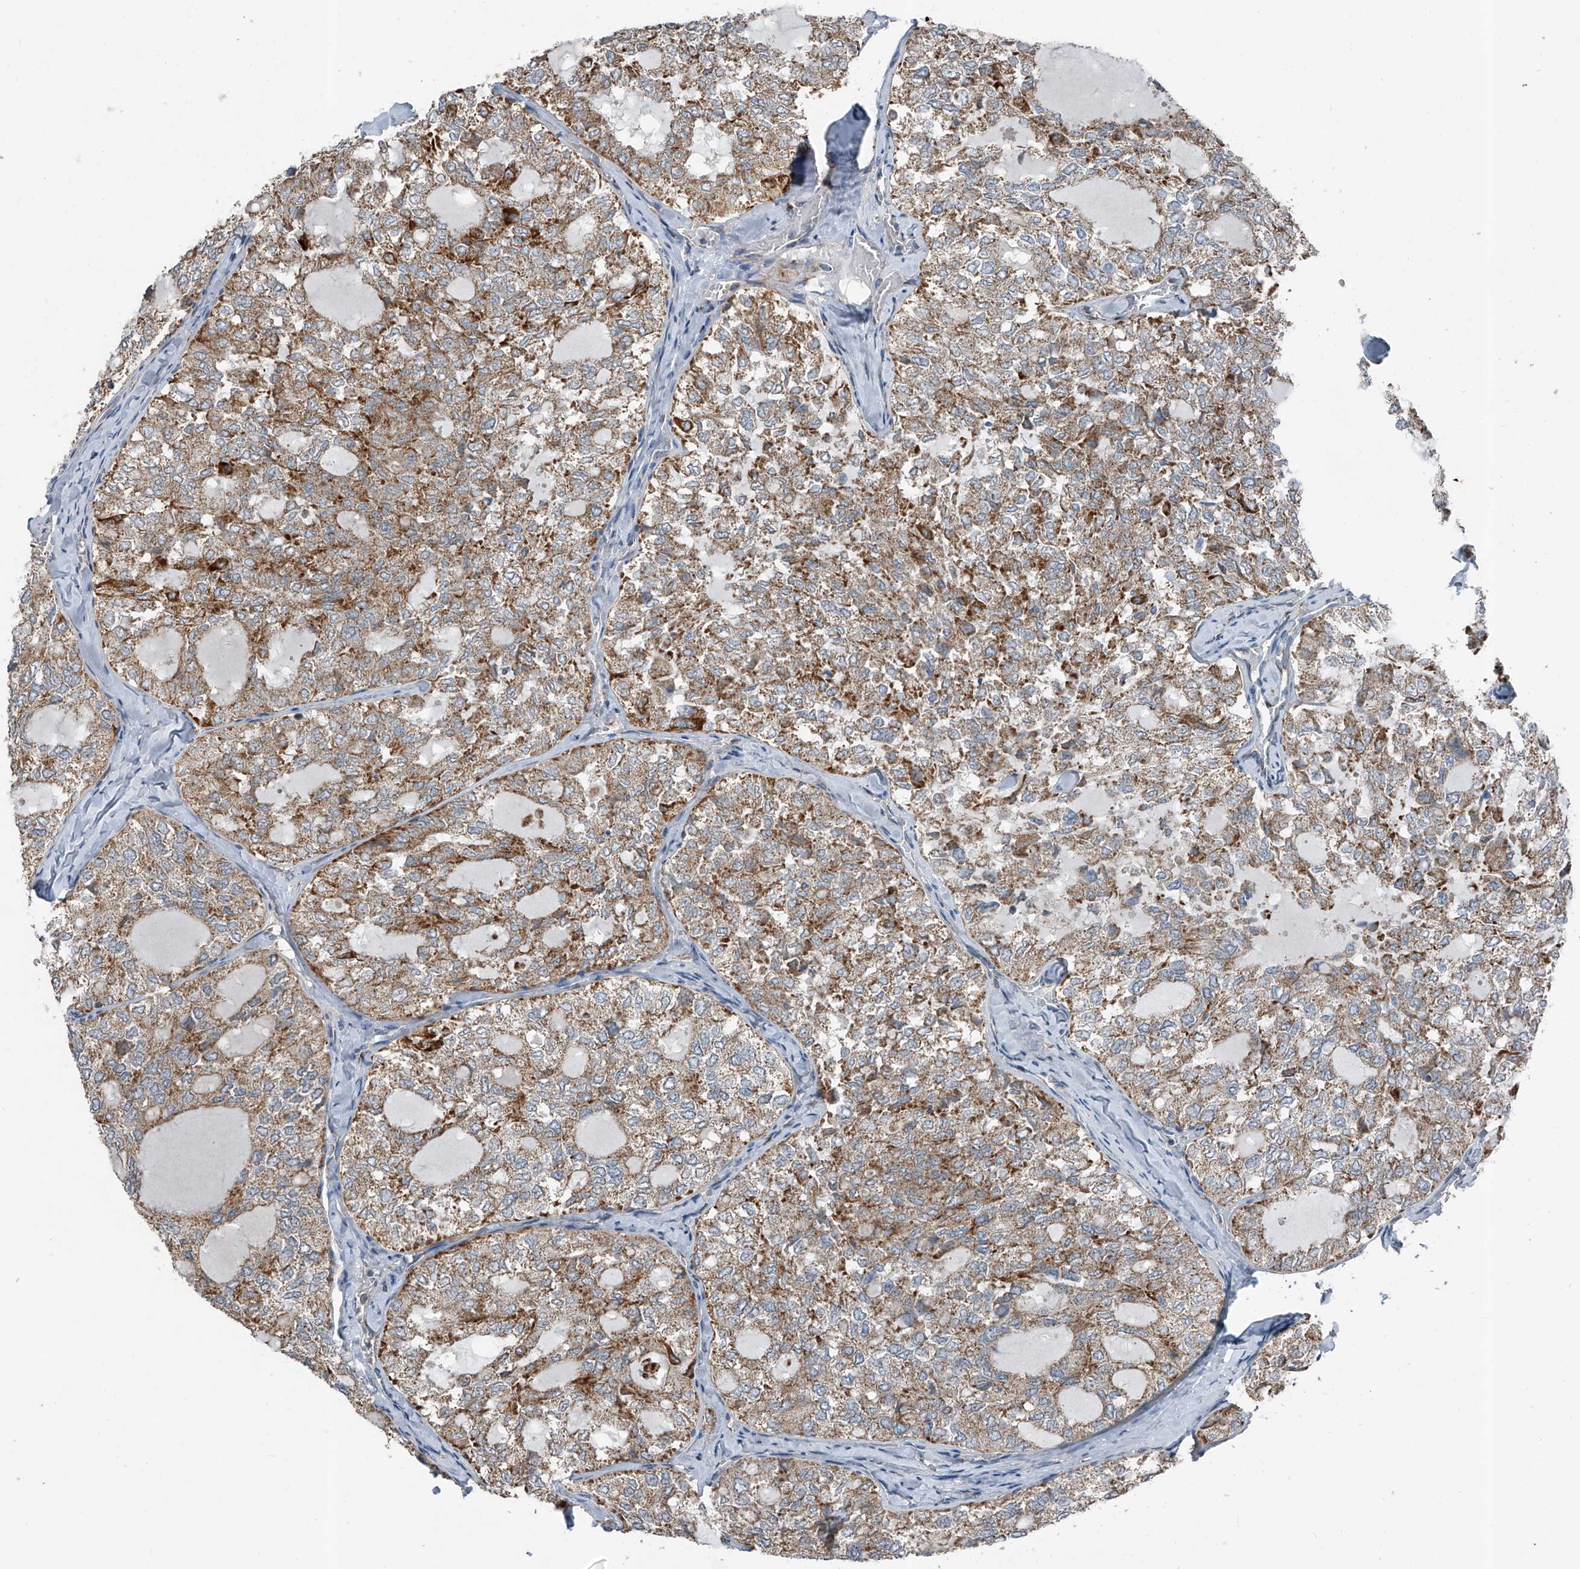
{"staining": {"intensity": "moderate", "quantity": ">75%", "location": "cytoplasmic/membranous"}, "tissue": "thyroid cancer", "cell_type": "Tumor cells", "image_type": "cancer", "snomed": [{"axis": "morphology", "description": "Follicular adenoma carcinoma, NOS"}, {"axis": "topography", "description": "Thyroid gland"}], "caption": "Thyroid follicular adenoma carcinoma stained with DAB immunohistochemistry (IHC) exhibits medium levels of moderate cytoplasmic/membranous staining in about >75% of tumor cells. Using DAB (3,3'-diaminobenzidine) (brown) and hematoxylin (blue) stains, captured at high magnification using brightfield microscopy.", "gene": "CHRNA7", "patient": {"sex": "male", "age": 75}}